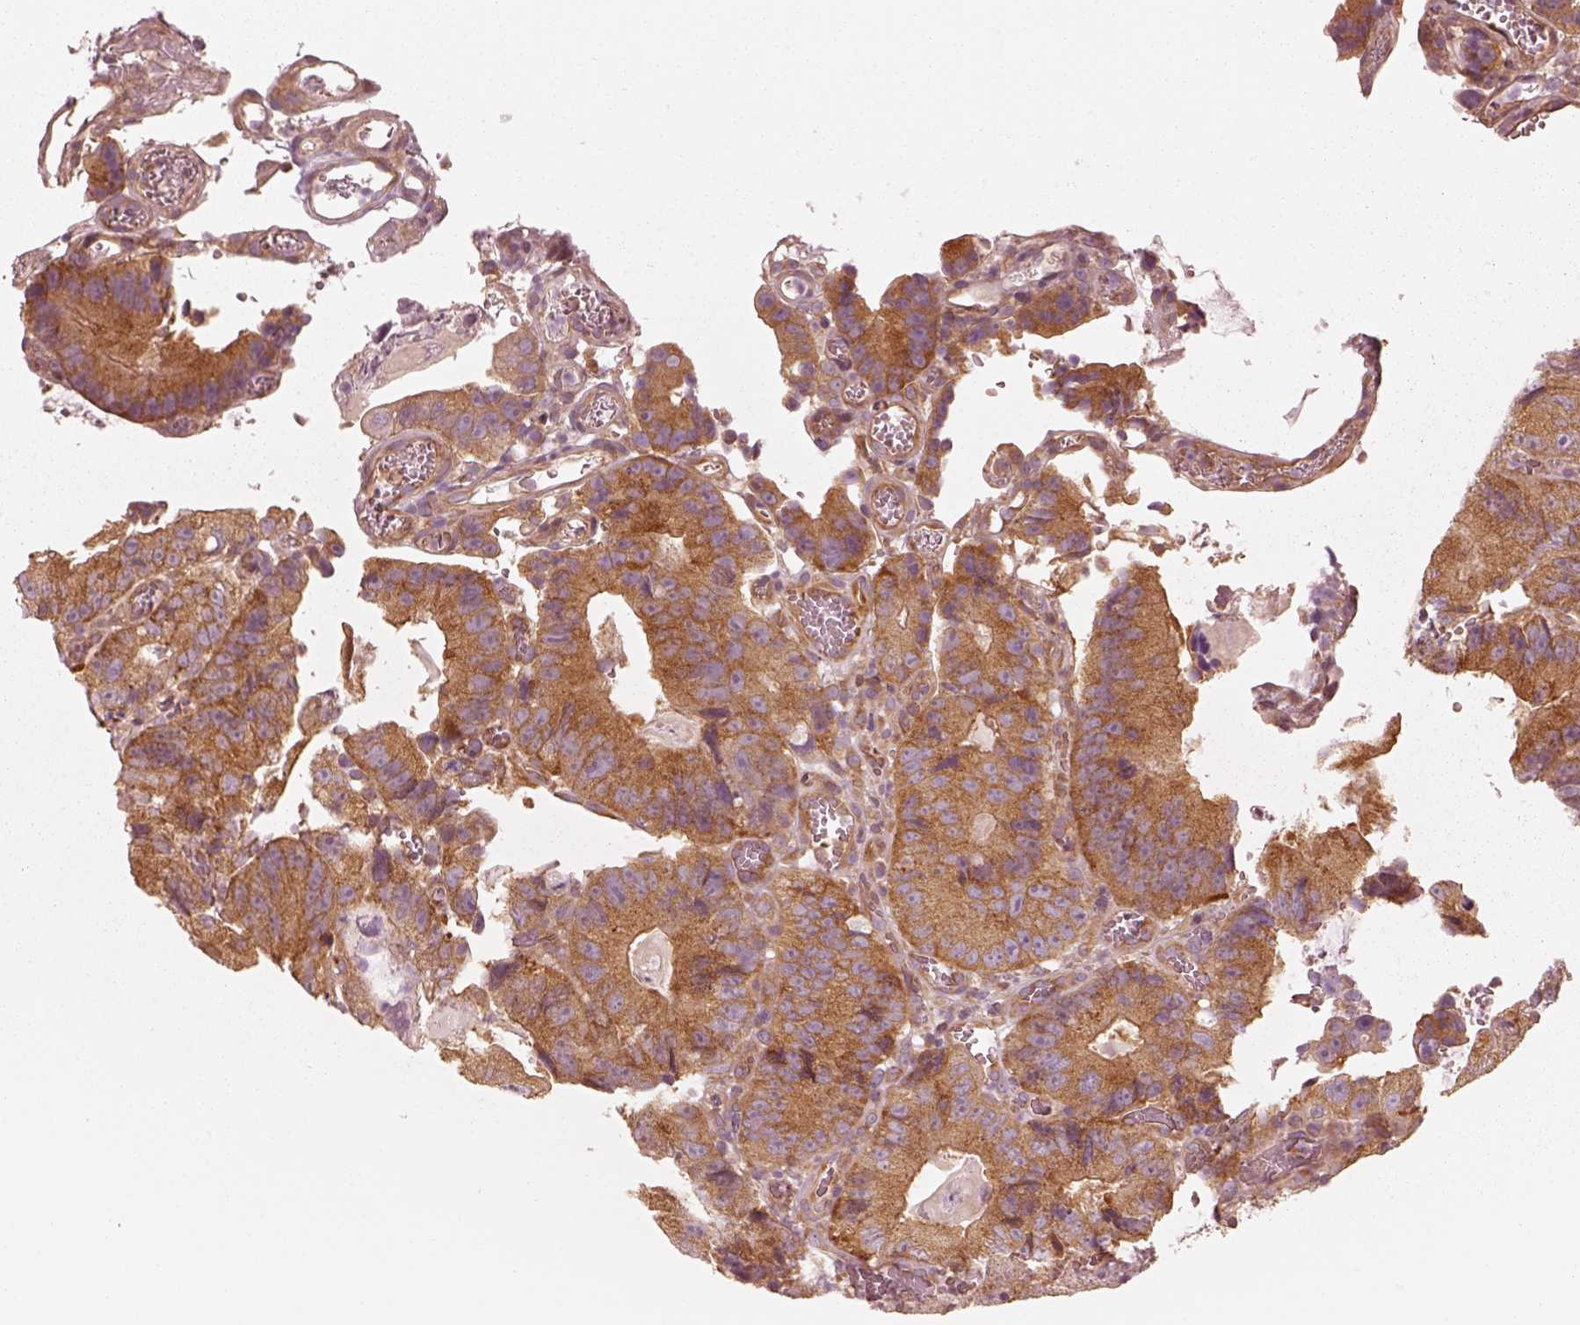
{"staining": {"intensity": "strong", "quantity": ">75%", "location": "cytoplasmic/membranous"}, "tissue": "colorectal cancer", "cell_type": "Tumor cells", "image_type": "cancer", "snomed": [{"axis": "morphology", "description": "Adenocarcinoma, NOS"}, {"axis": "topography", "description": "Colon"}], "caption": "A brown stain shows strong cytoplasmic/membranous positivity of a protein in human colorectal adenocarcinoma tumor cells.", "gene": "CNOT2", "patient": {"sex": "female", "age": 86}}